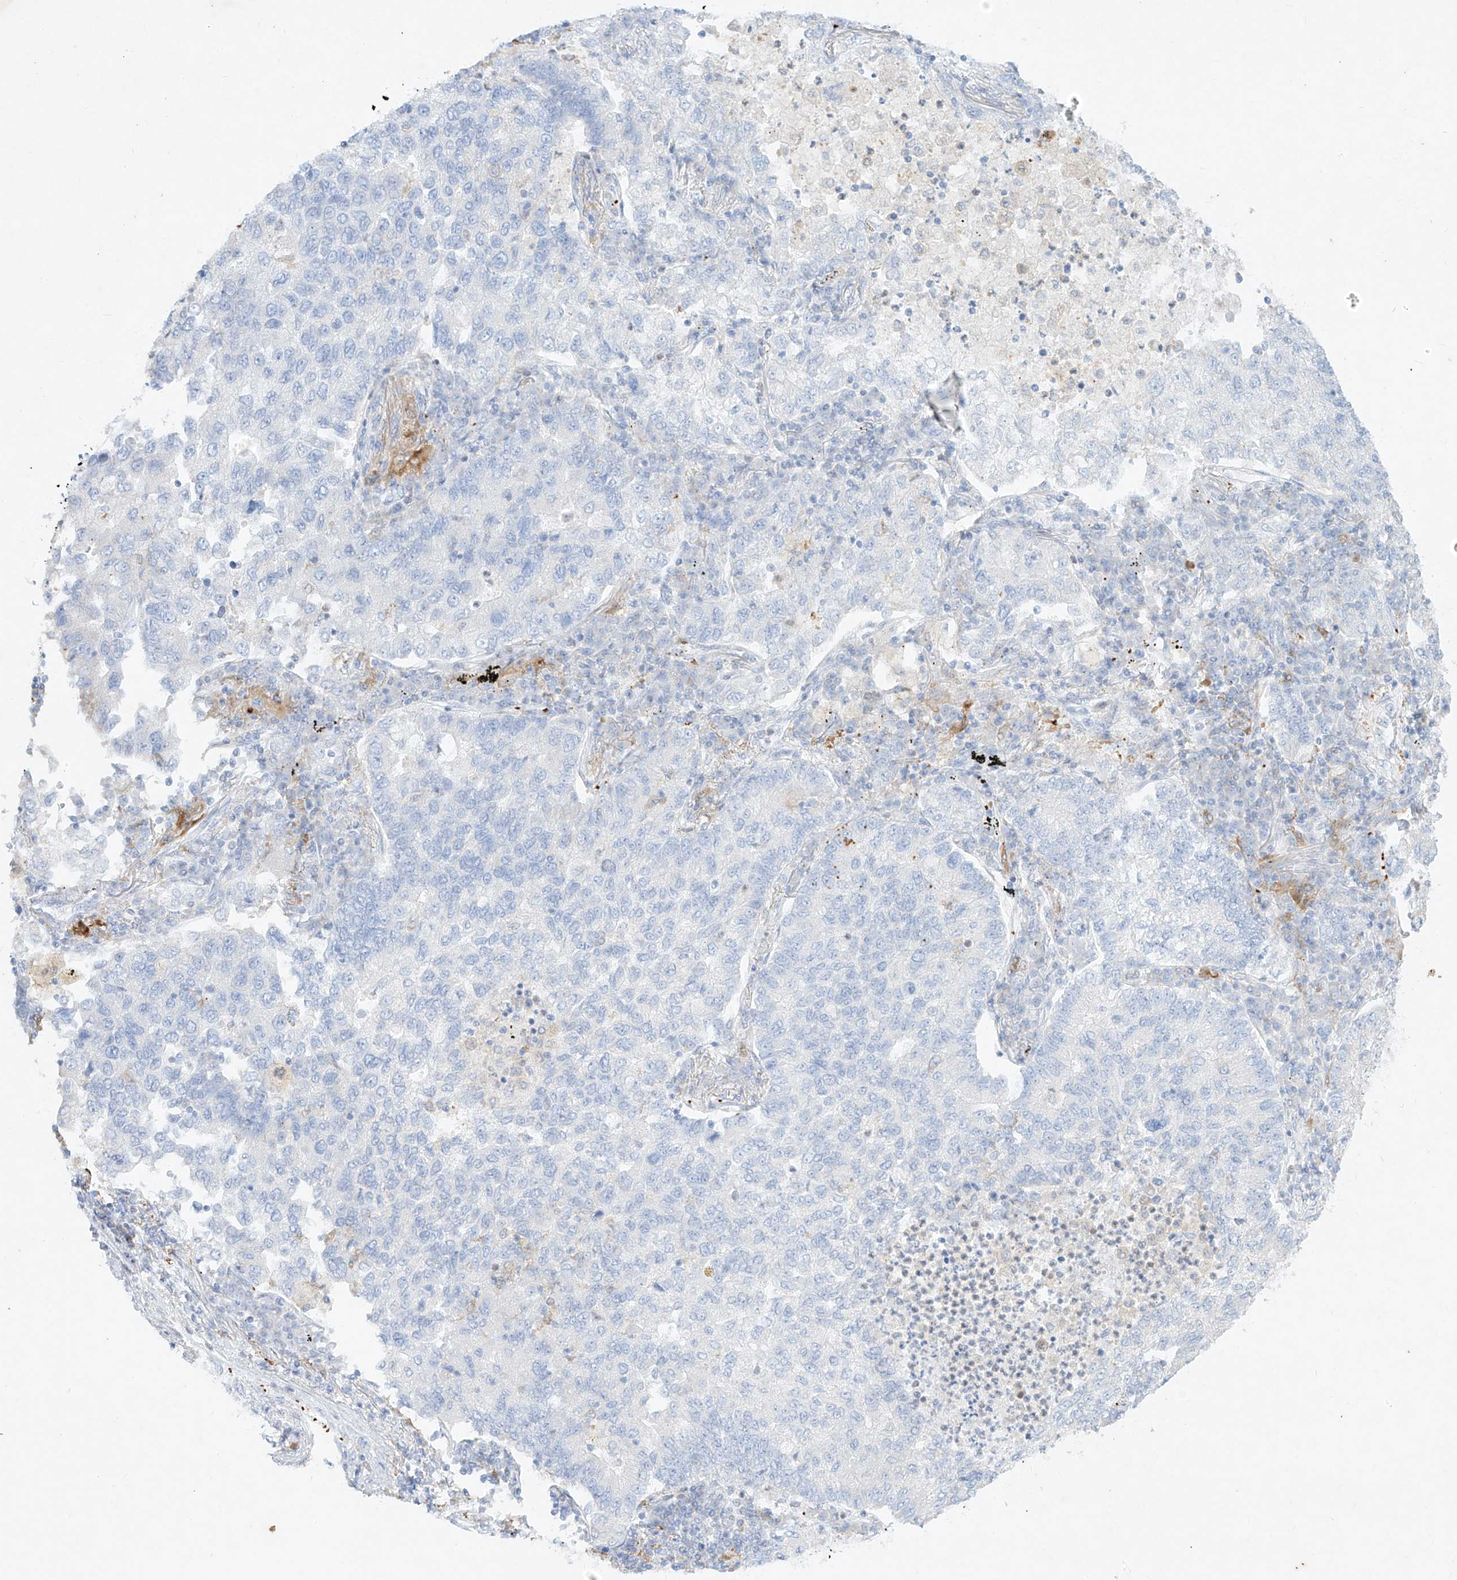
{"staining": {"intensity": "negative", "quantity": "none", "location": "none"}, "tissue": "lung cancer", "cell_type": "Tumor cells", "image_type": "cancer", "snomed": [{"axis": "morphology", "description": "Adenocarcinoma, NOS"}, {"axis": "topography", "description": "Lung"}], "caption": "Tumor cells show no significant positivity in lung cancer.", "gene": "PLEK", "patient": {"sex": "male", "age": 49}}